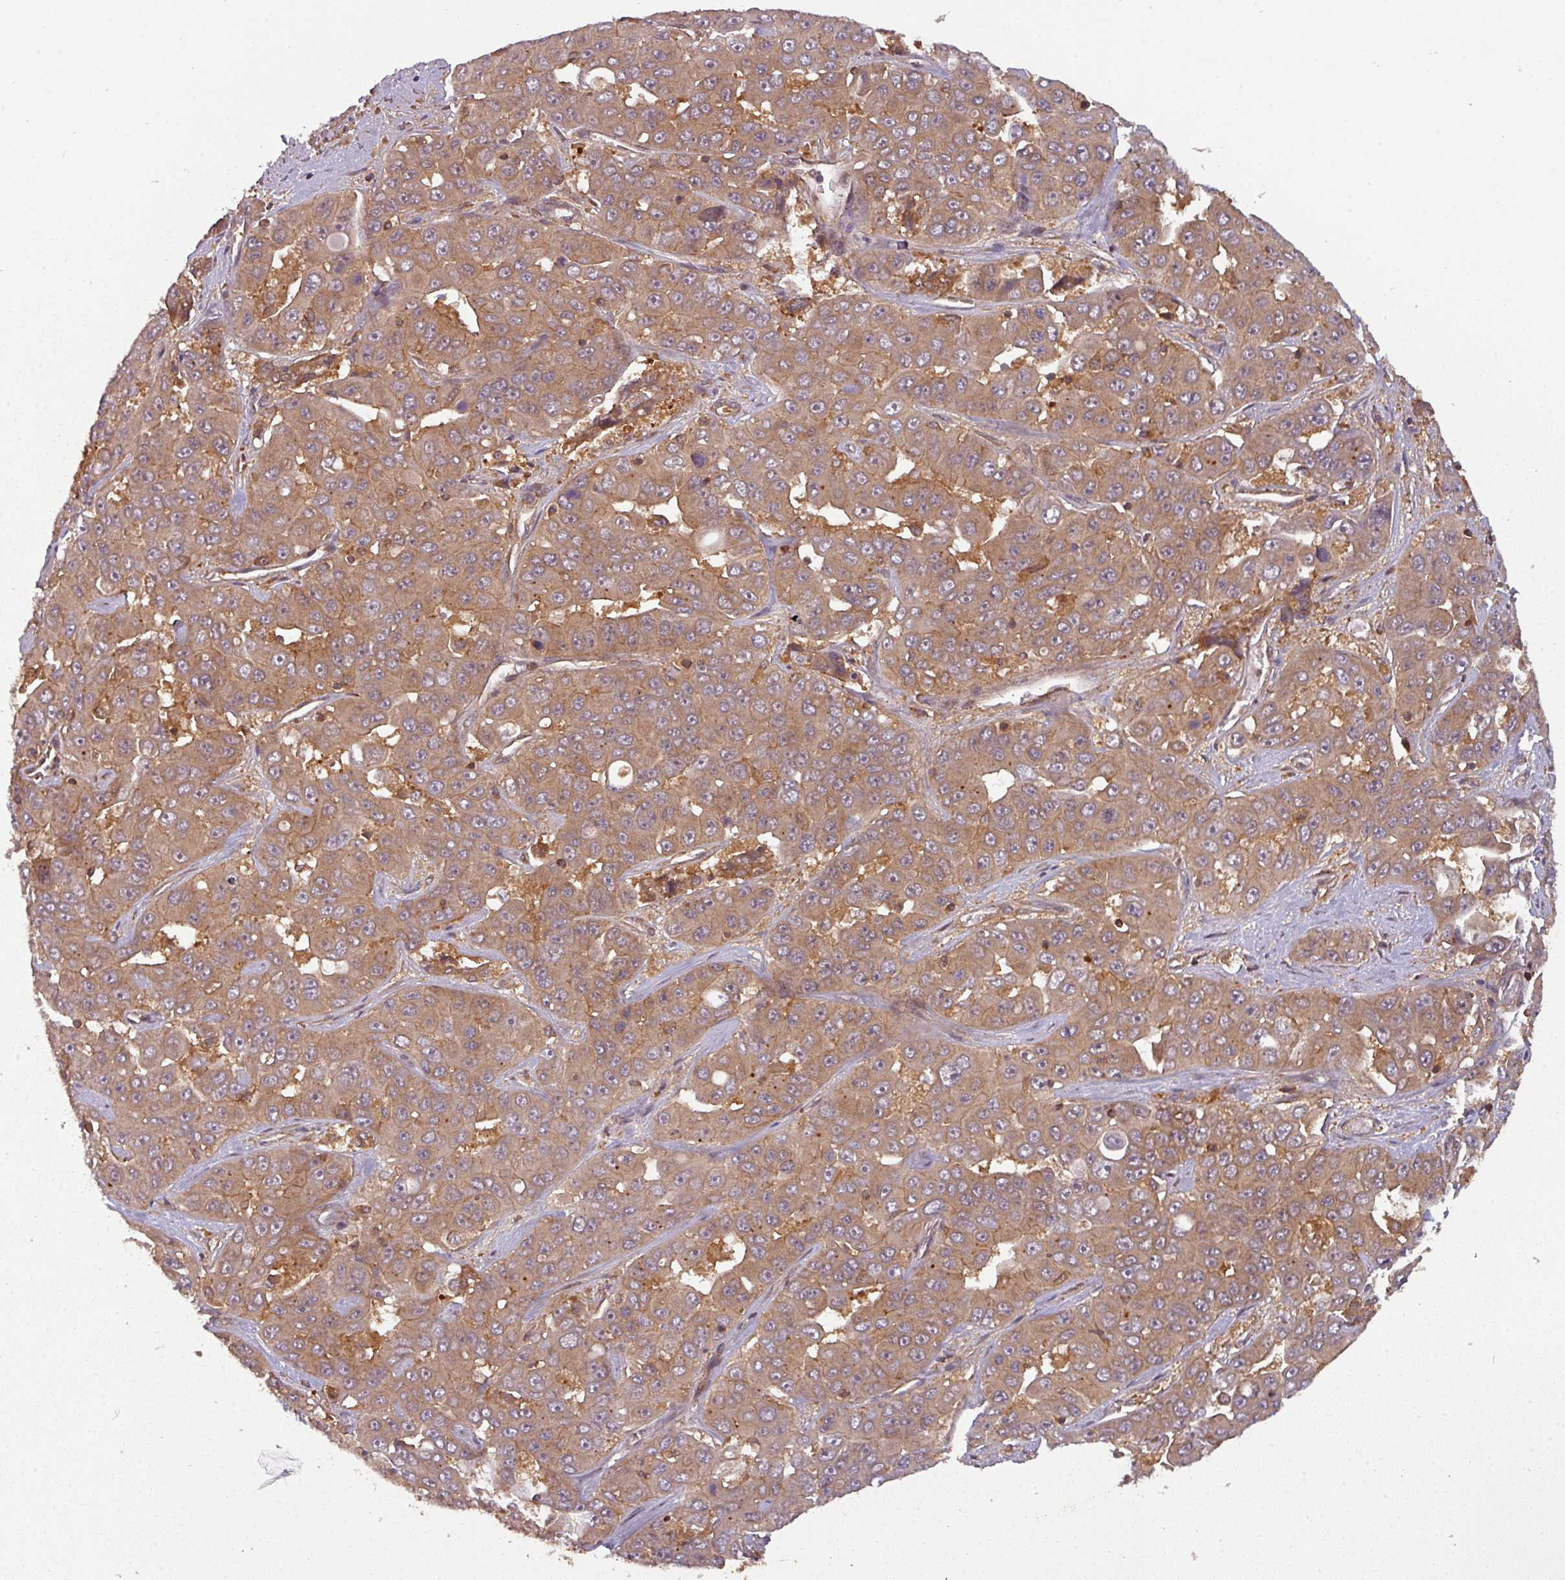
{"staining": {"intensity": "moderate", "quantity": ">75%", "location": "cytoplasmic/membranous"}, "tissue": "liver cancer", "cell_type": "Tumor cells", "image_type": "cancer", "snomed": [{"axis": "morphology", "description": "Cholangiocarcinoma"}, {"axis": "topography", "description": "Liver"}], "caption": "Liver cancer (cholangiocarcinoma) was stained to show a protein in brown. There is medium levels of moderate cytoplasmic/membranous positivity in about >75% of tumor cells. (DAB (3,3'-diaminobenzidine) = brown stain, brightfield microscopy at high magnification).", "gene": "GSKIP", "patient": {"sex": "female", "age": 52}}